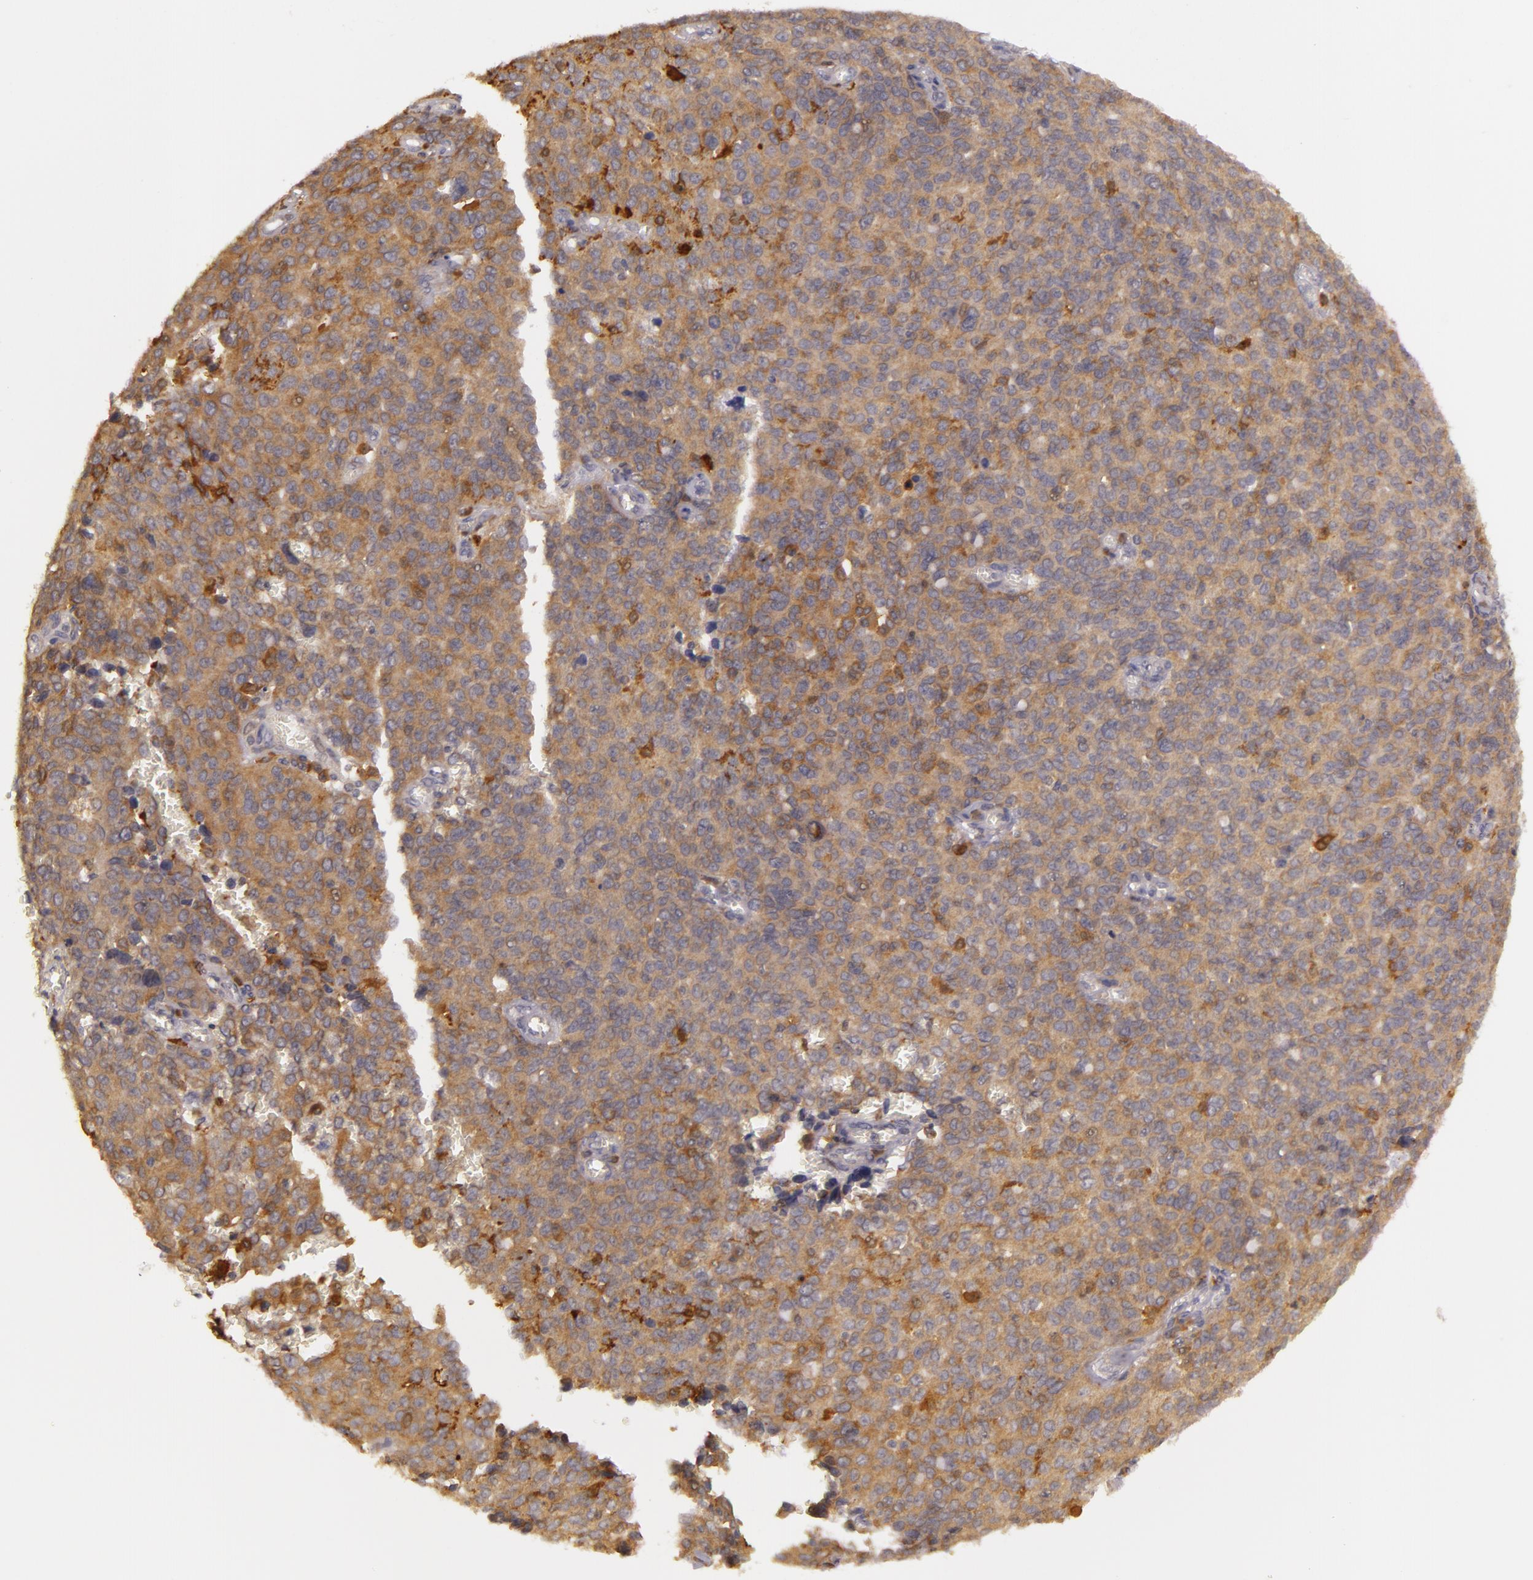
{"staining": {"intensity": "moderate", "quantity": ">75%", "location": "cytoplasmic/membranous"}, "tissue": "ovarian cancer", "cell_type": "Tumor cells", "image_type": "cancer", "snomed": [{"axis": "morphology", "description": "Carcinoma, endometroid"}, {"axis": "topography", "description": "Ovary"}], "caption": "Ovarian cancer (endometroid carcinoma) tissue reveals moderate cytoplasmic/membranous positivity in about >75% of tumor cells, visualized by immunohistochemistry. Nuclei are stained in blue.", "gene": "PPP1R3F", "patient": {"sex": "female", "age": 75}}